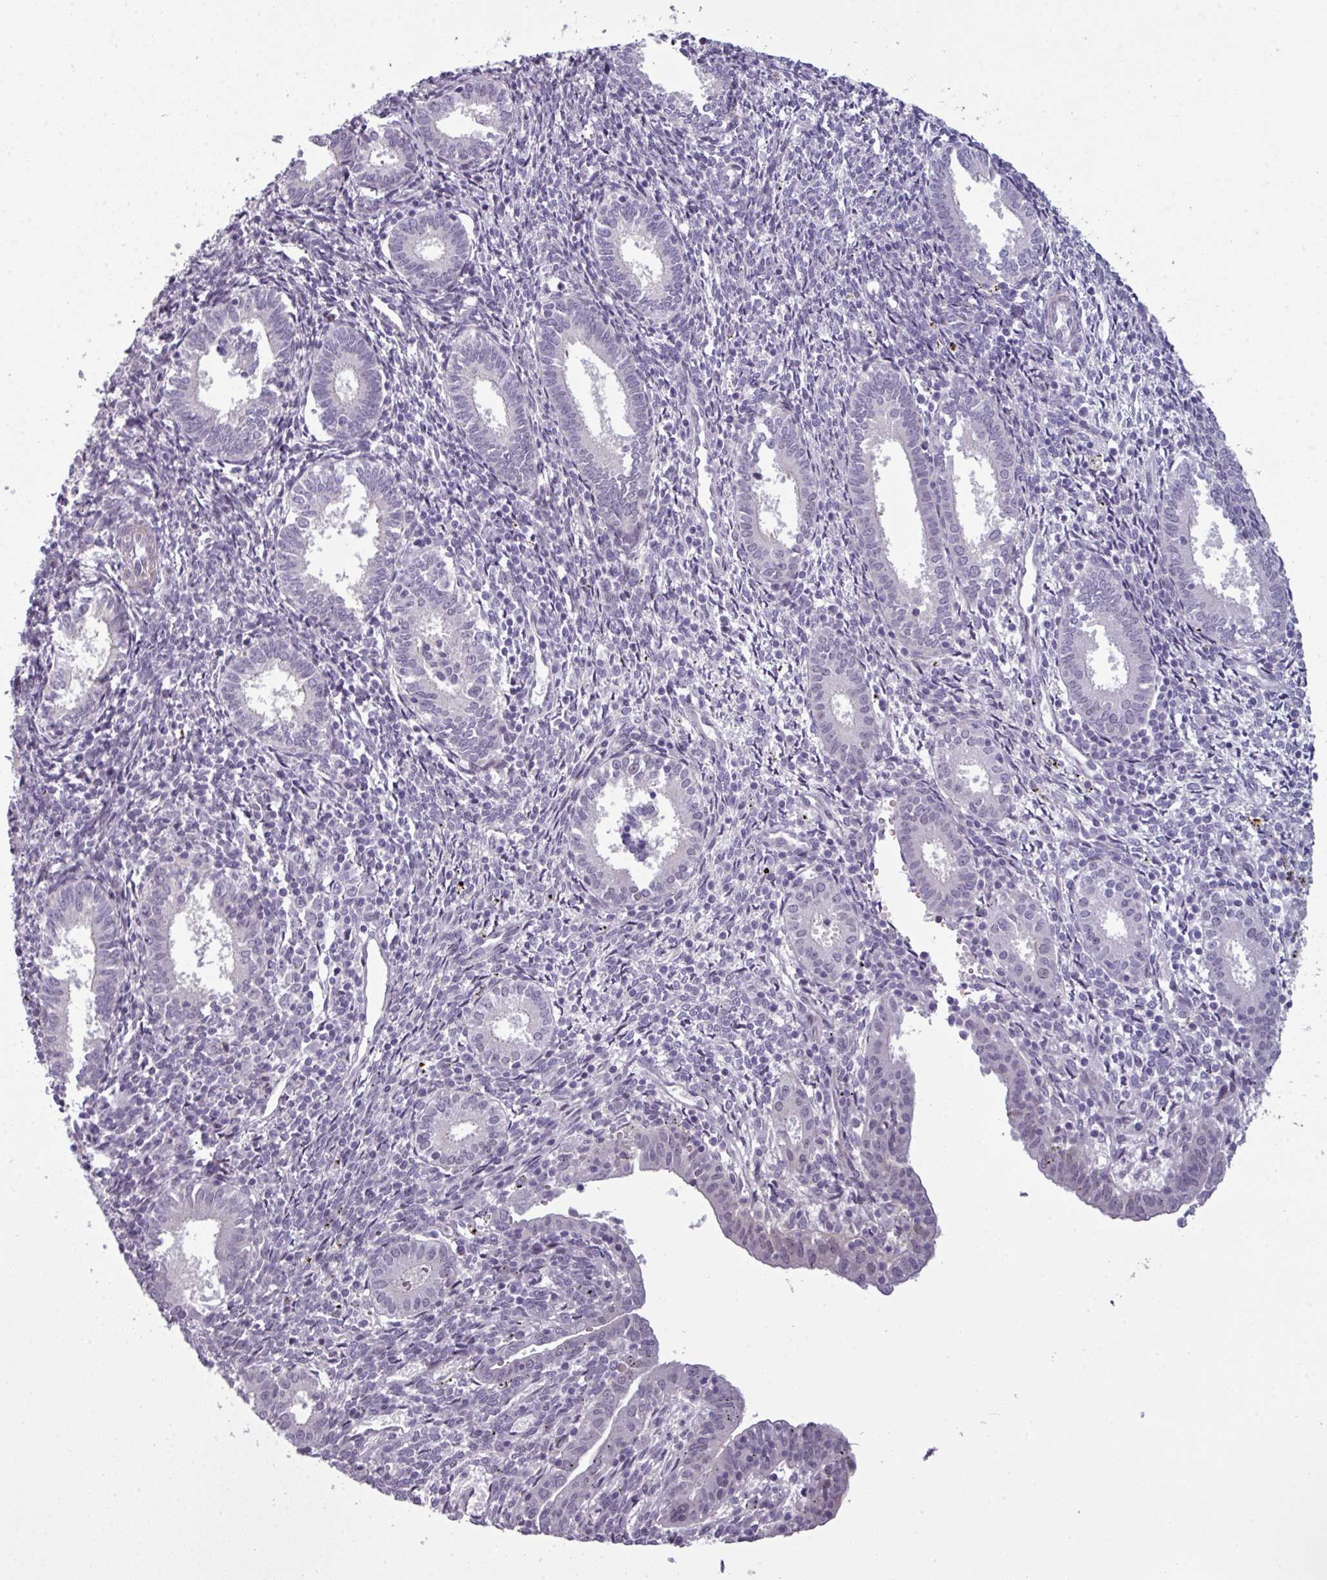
{"staining": {"intensity": "negative", "quantity": "none", "location": "none"}, "tissue": "endometrium", "cell_type": "Cells in endometrial stroma", "image_type": "normal", "snomed": [{"axis": "morphology", "description": "Normal tissue, NOS"}, {"axis": "topography", "description": "Endometrium"}], "caption": "This is an IHC photomicrograph of unremarkable endometrium. There is no staining in cells in endometrial stroma.", "gene": "PRAMEF12", "patient": {"sex": "female", "age": 41}}